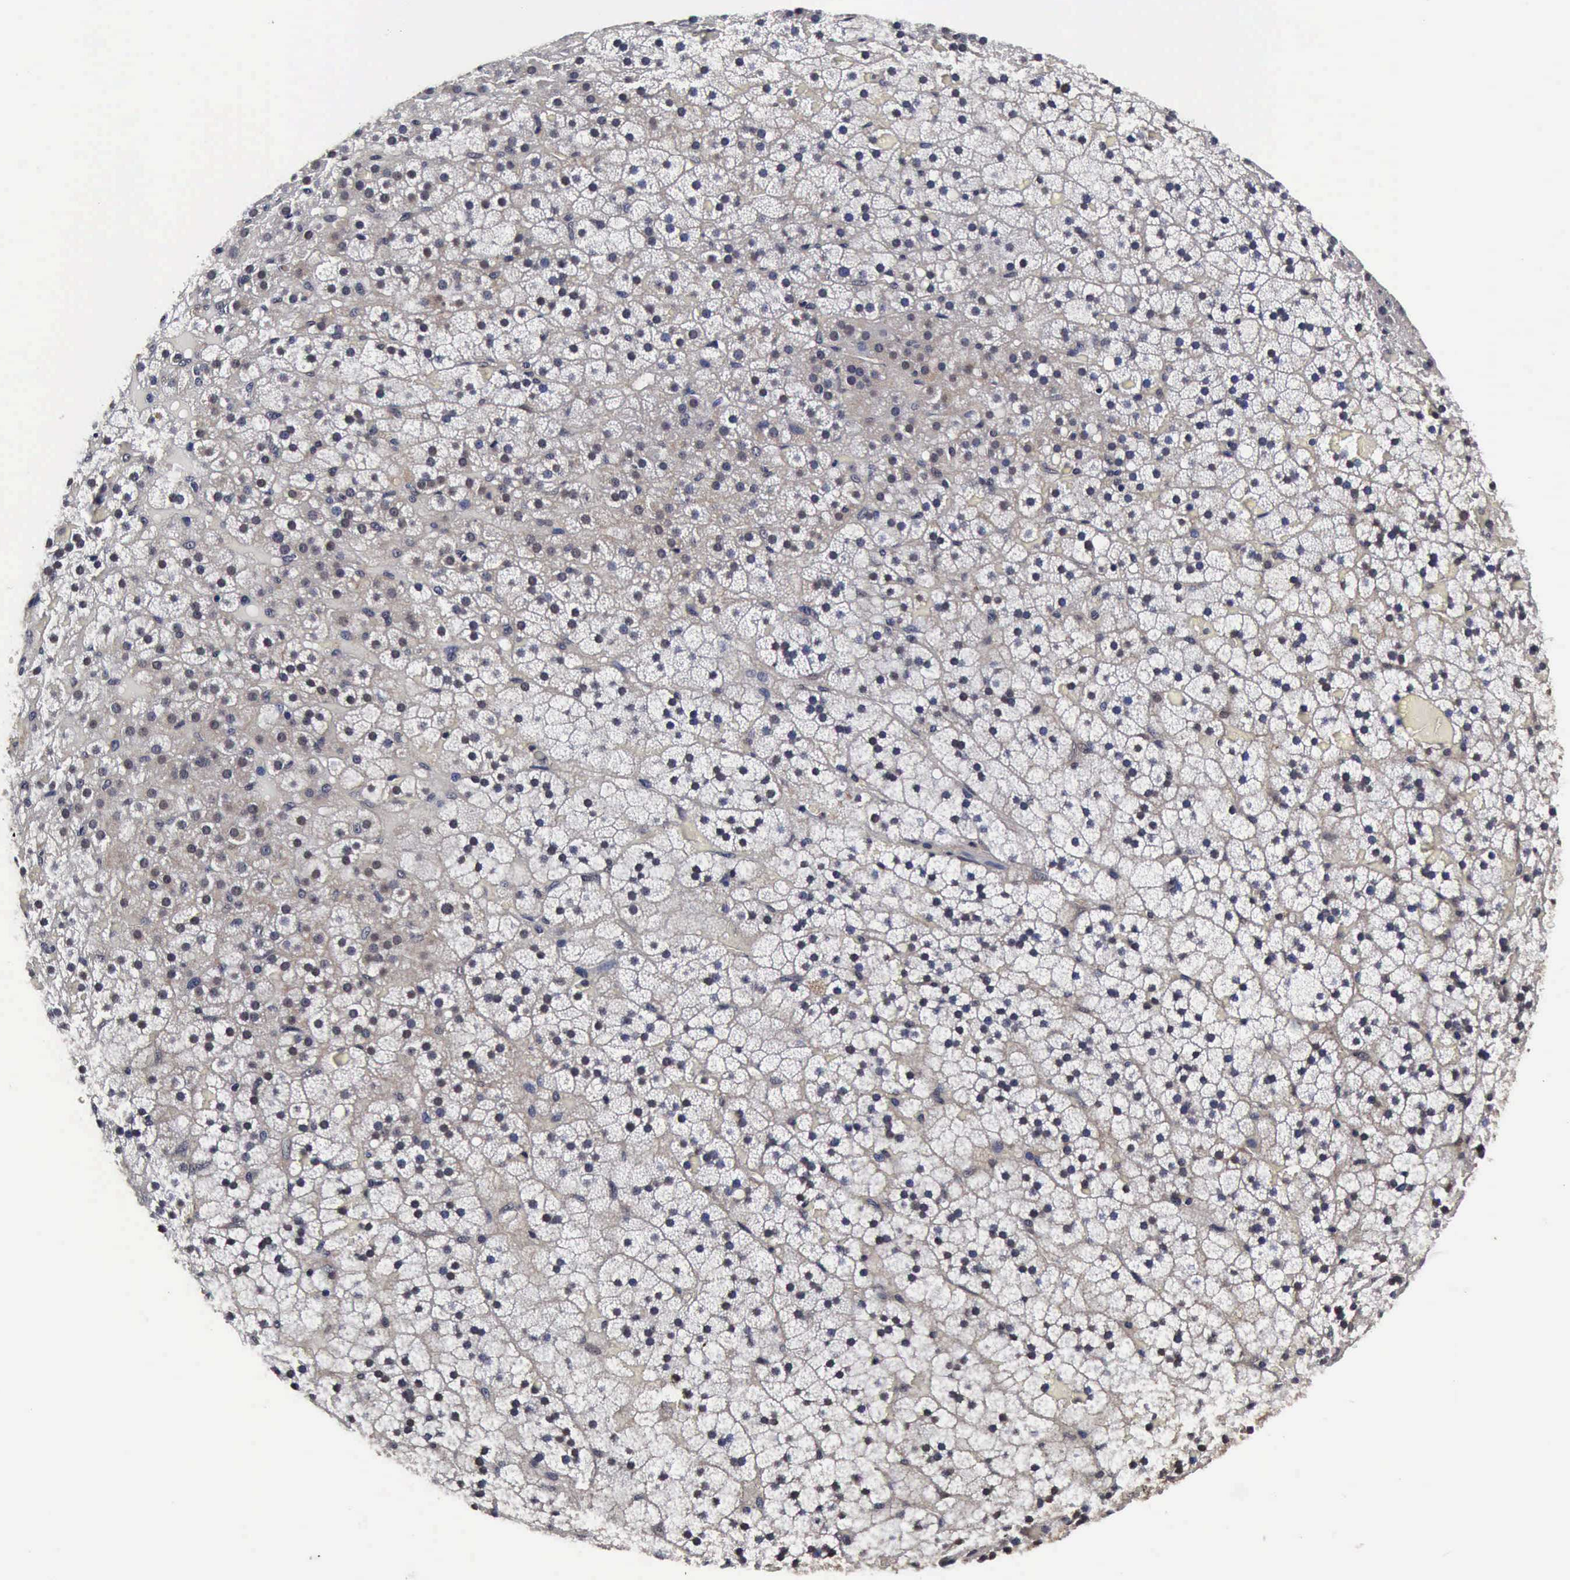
{"staining": {"intensity": "weak", "quantity": "<25%", "location": "none"}, "tissue": "adrenal gland", "cell_type": "Glandular cells", "image_type": "normal", "snomed": [{"axis": "morphology", "description": "Normal tissue, NOS"}, {"axis": "topography", "description": "Adrenal gland"}], "caption": "IHC photomicrograph of benign adrenal gland: adrenal gland stained with DAB (3,3'-diaminobenzidine) displays no significant protein staining in glandular cells.", "gene": "UBC", "patient": {"sex": "male", "age": 35}}